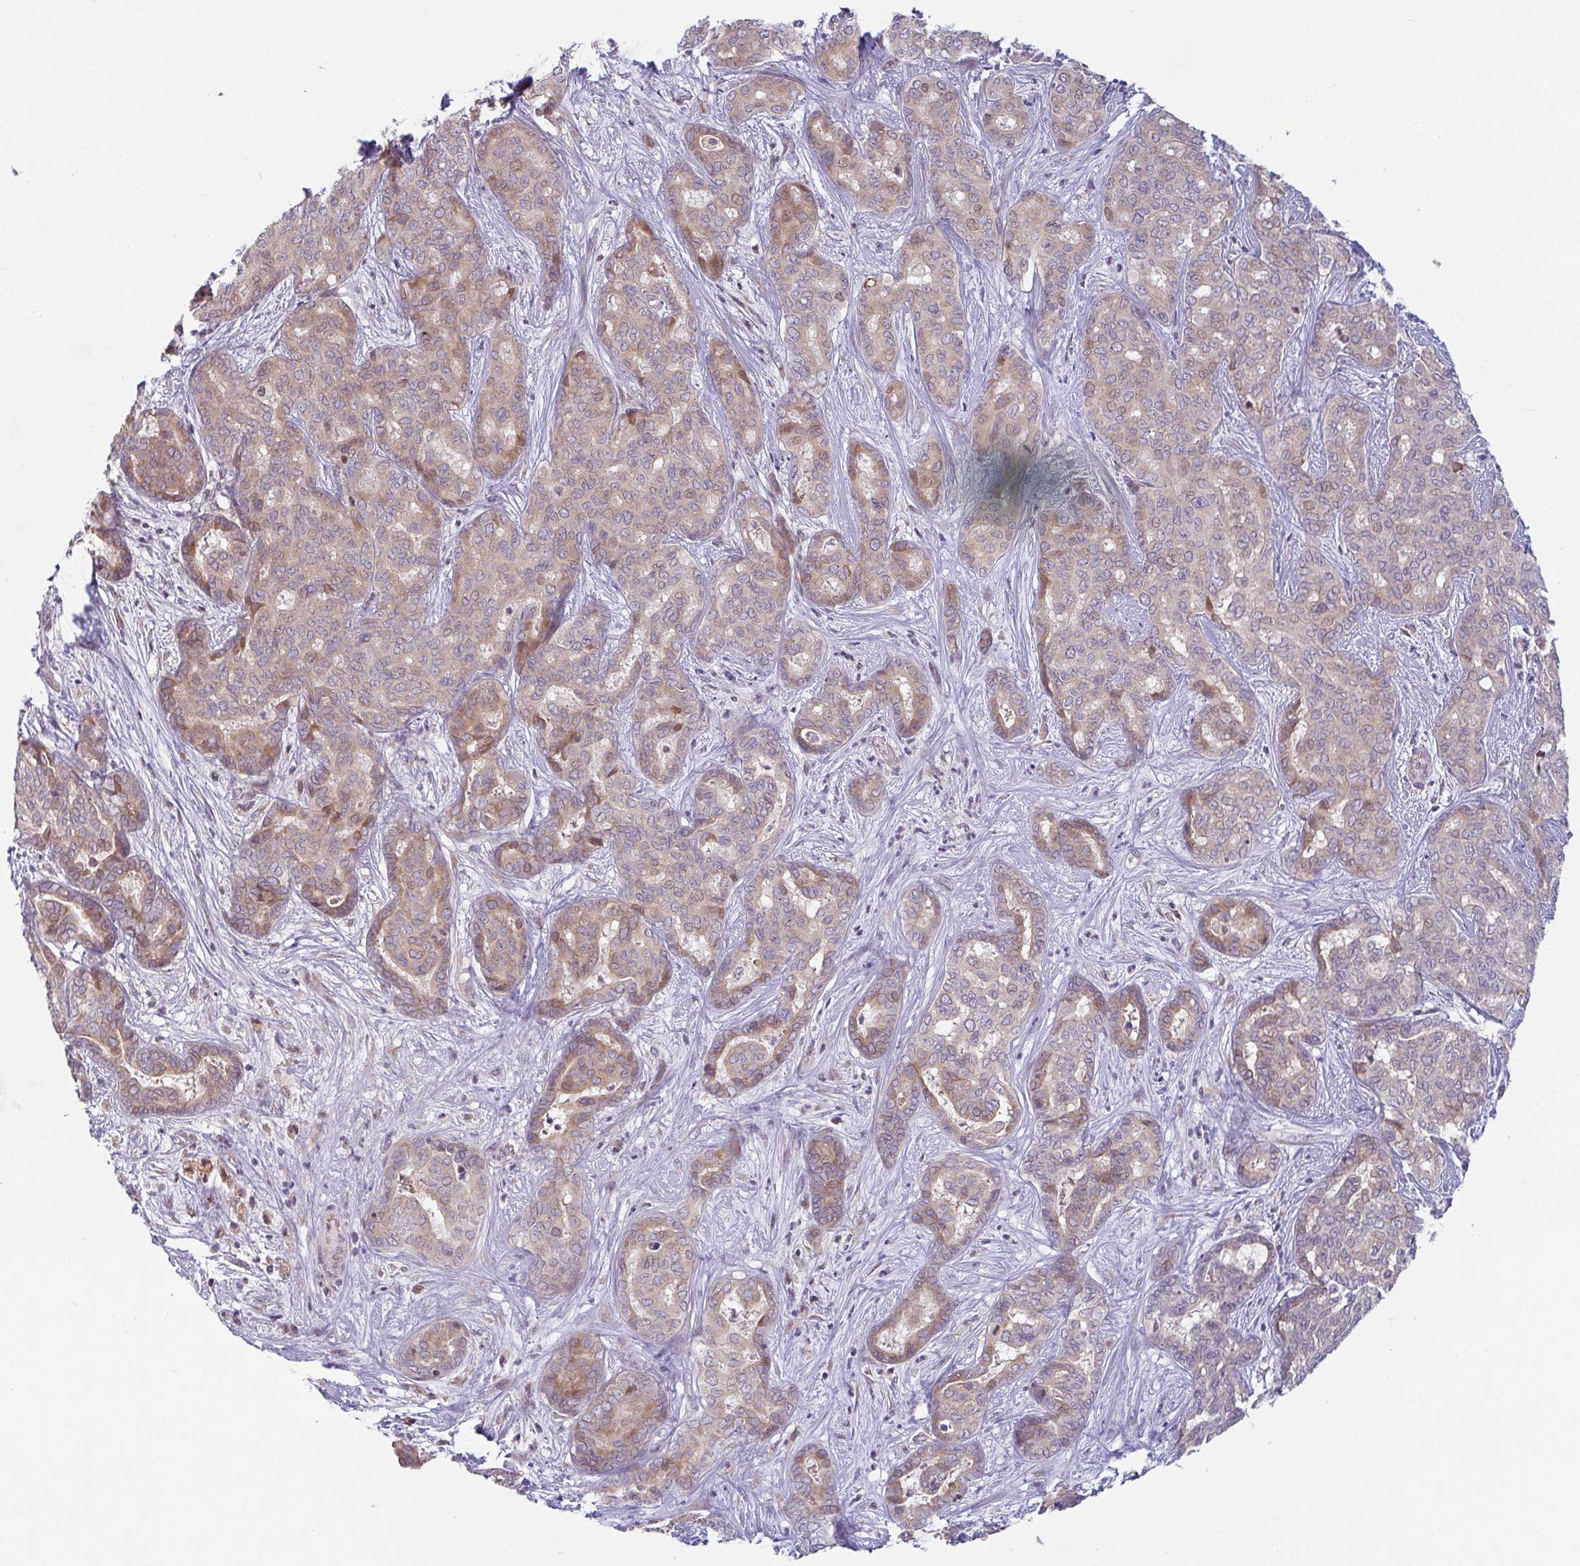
{"staining": {"intensity": "moderate", "quantity": "<25%", "location": "cytoplasmic/membranous"}, "tissue": "liver cancer", "cell_type": "Tumor cells", "image_type": "cancer", "snomed": [{"axis": "morphology", "description": "Cholangiocarcinoma"}, {"axis": "topography", "description": "Liver"}], "caption": "Liver cholangiocarcinoma stained with immunohistochemistry shows moderate cytoplasmic/membranous expression in about <25% of tumor cells.", "gene": "MOB1A", "patient": {"sex": "female", "age": 64}}